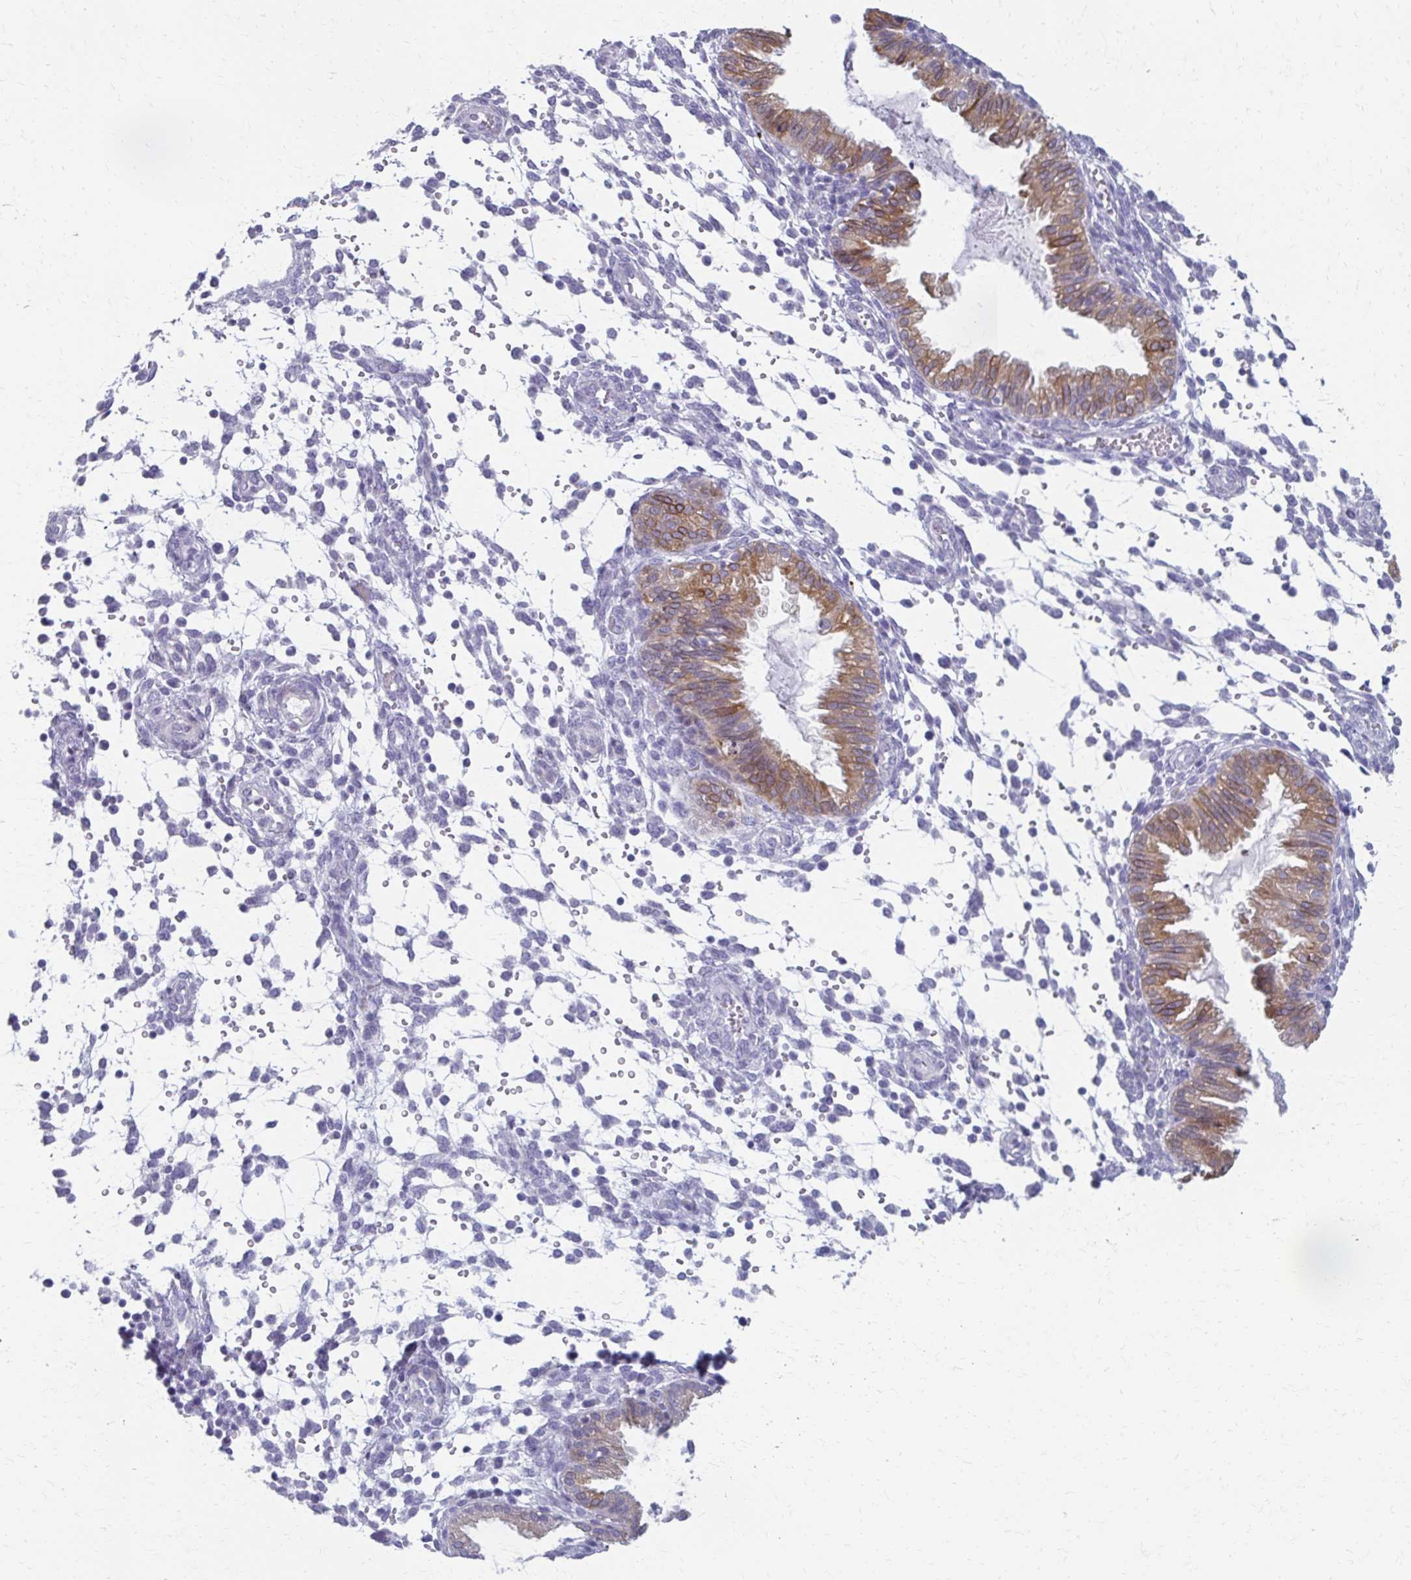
{"staining": {"intensity": "negative", "quantity": "none", "location": "none"}, "tissue": "endometrium", "cell_type": "Cells in endometrial stroma", "image_type": "normal", "snomed": [{"axis": "morphology", "description": "Normal tissue, NOS"}, {"axis": "topography", "description": "Endometrium"}], "caption": "Endometrium was stained to show a protein in brown. There is no significant positivity in cells in endometrial stroma. Brightfield microscopy of IHC stained with DAB (3,3'-diaminobenzidine) (brown) and hematoxylin (blue), captured at high magnification.", "gene": "CYB5A", "patient": {"sex": "female", "age": 33}}